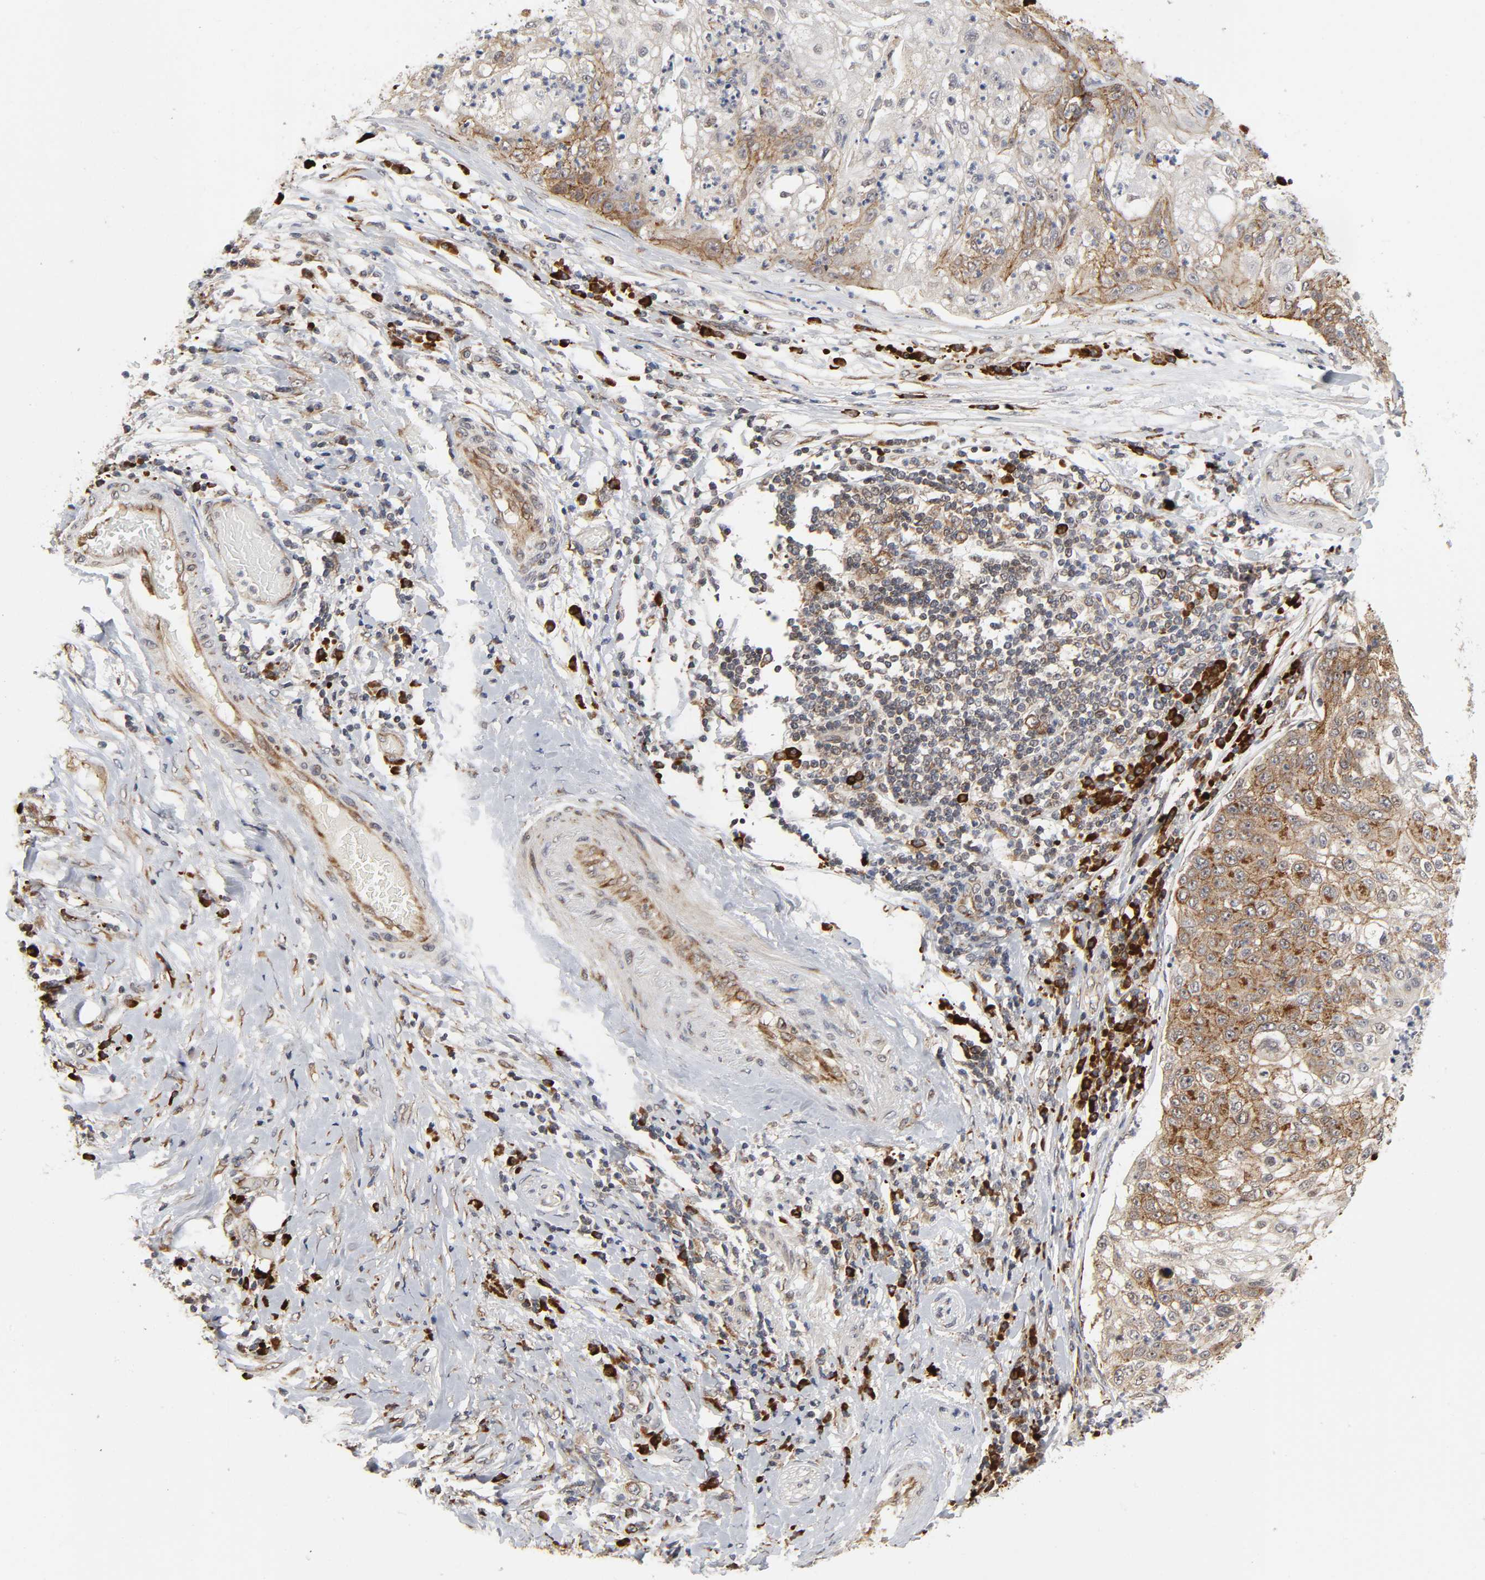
{"staining": {"intensity": "moderate", "quantity": ">75%", "location": "cytoplasmic/membranous"}, "tissue": "lung cancer", "cell_type": "Tumor cells", "image_type": "cancer", "snomed": [{"axis": "morphology", "description": "Inflammation, NOS"}, {"axis": "morphology", "description": "Squamous cell carcinoma, NOS"}, {"axis": "topography", "description": "Lymph node"}, {"axis": "topography", "description": "Soft tissue"}, {"axis": "topography", "description": "Lung"}], "caption": "Tumor cells show medium levels of moderate cytoplasmic/membranous expression in approximately >75% of cells in lung squamous cell carcinoma.", "gene": "SLC30A9", "patient": {"sex": "male", "age": 66}}